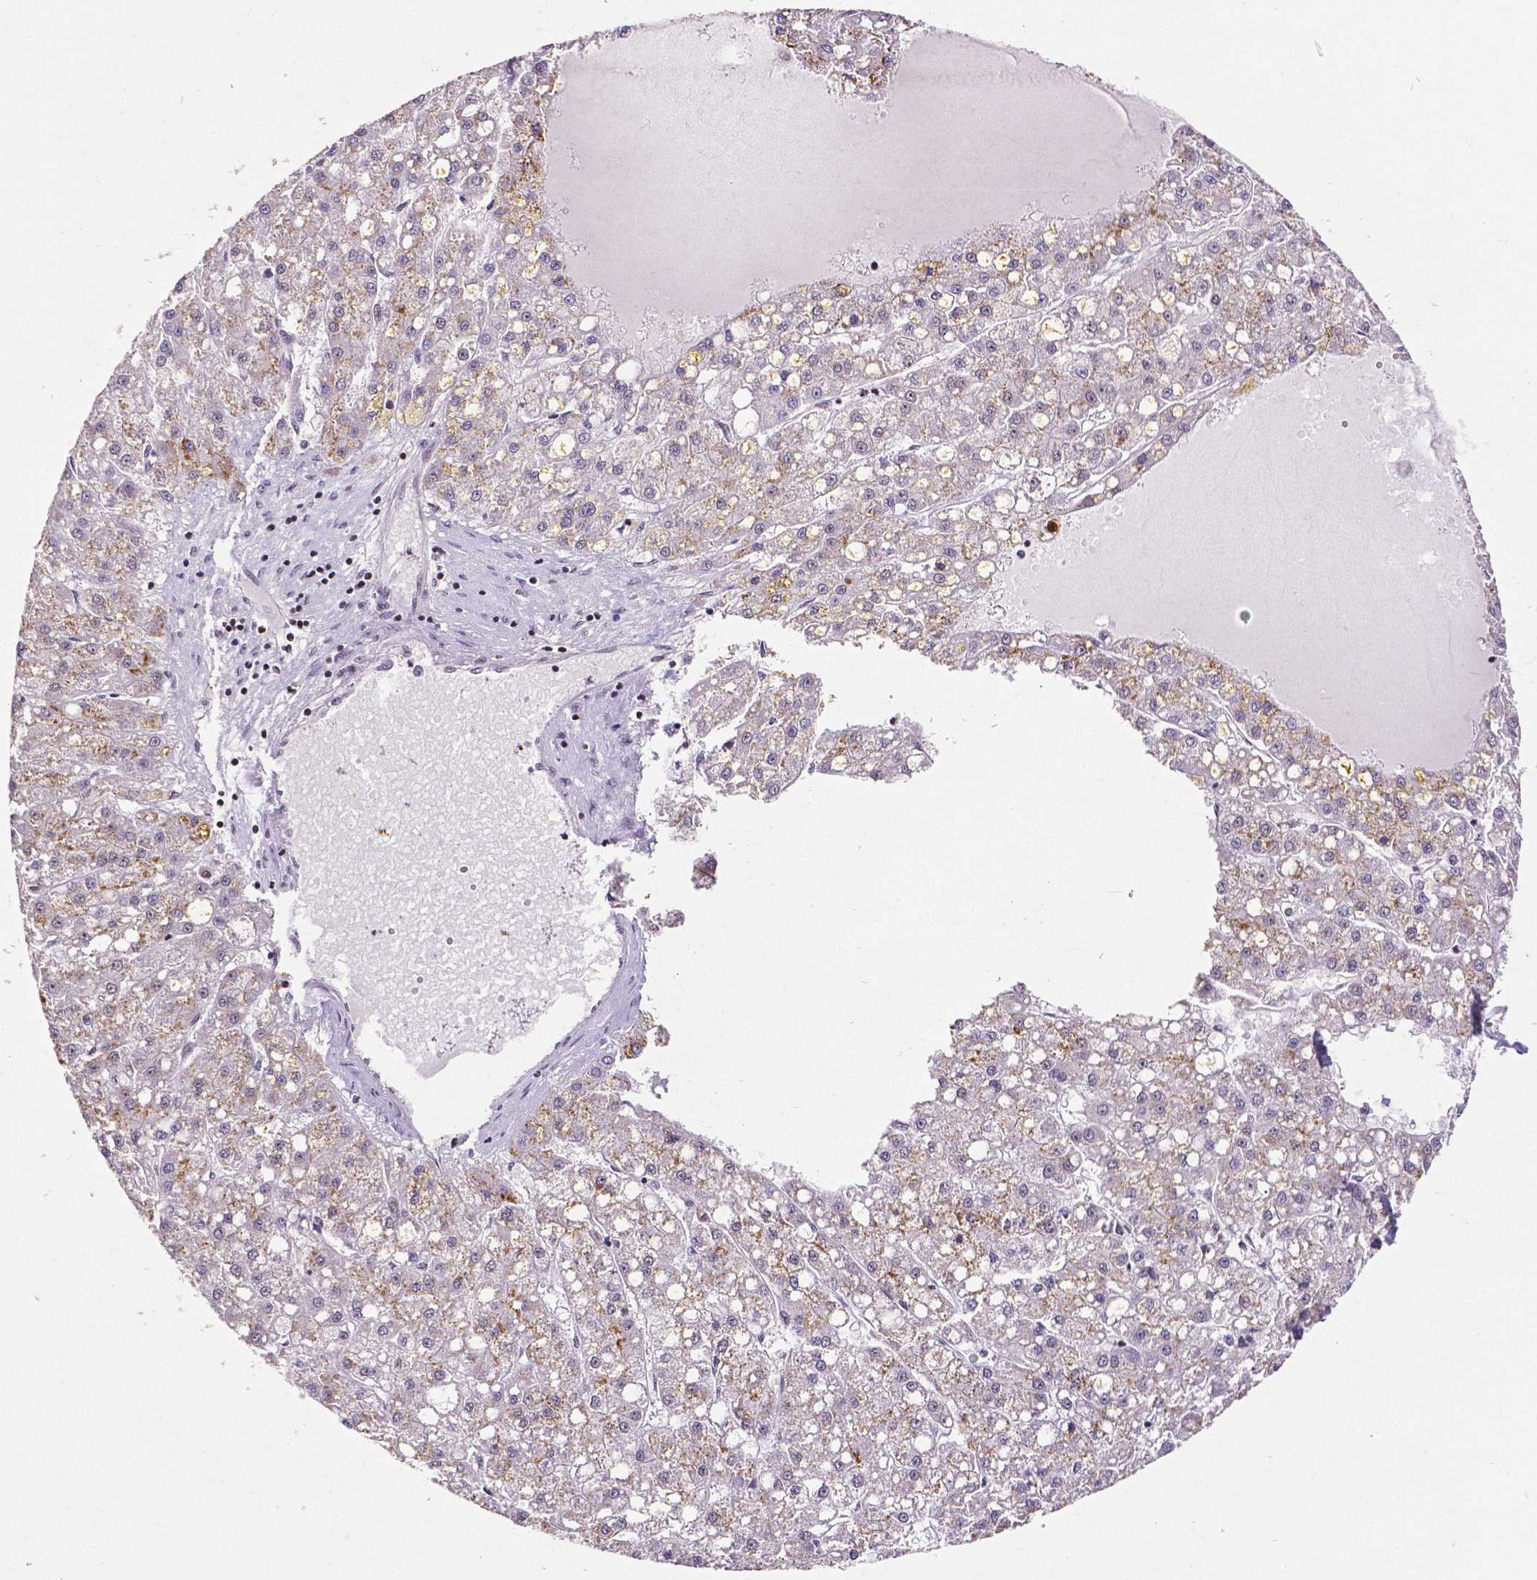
{"staining": {"intensity": "weak", "quantity": "25%-75%", "location": "cytoplasmic/membranous"}, "tissue": "liver cancer", "cell_type": "Tumor cells", "image_type": "cancer", "snomed": [{"axis": "morphology", "description": "Carcinoma, Hepatocellular, NOS"}, {"axis": "topography", "description": "Liver"}], "caption": "Protein expression analysis of liver cancer shows weak cytoplasmic/membranous positivity in about 25%-75% of tumor cells.", "gene": "CTCF", "patient": {"sex": "male", "age": 67}}